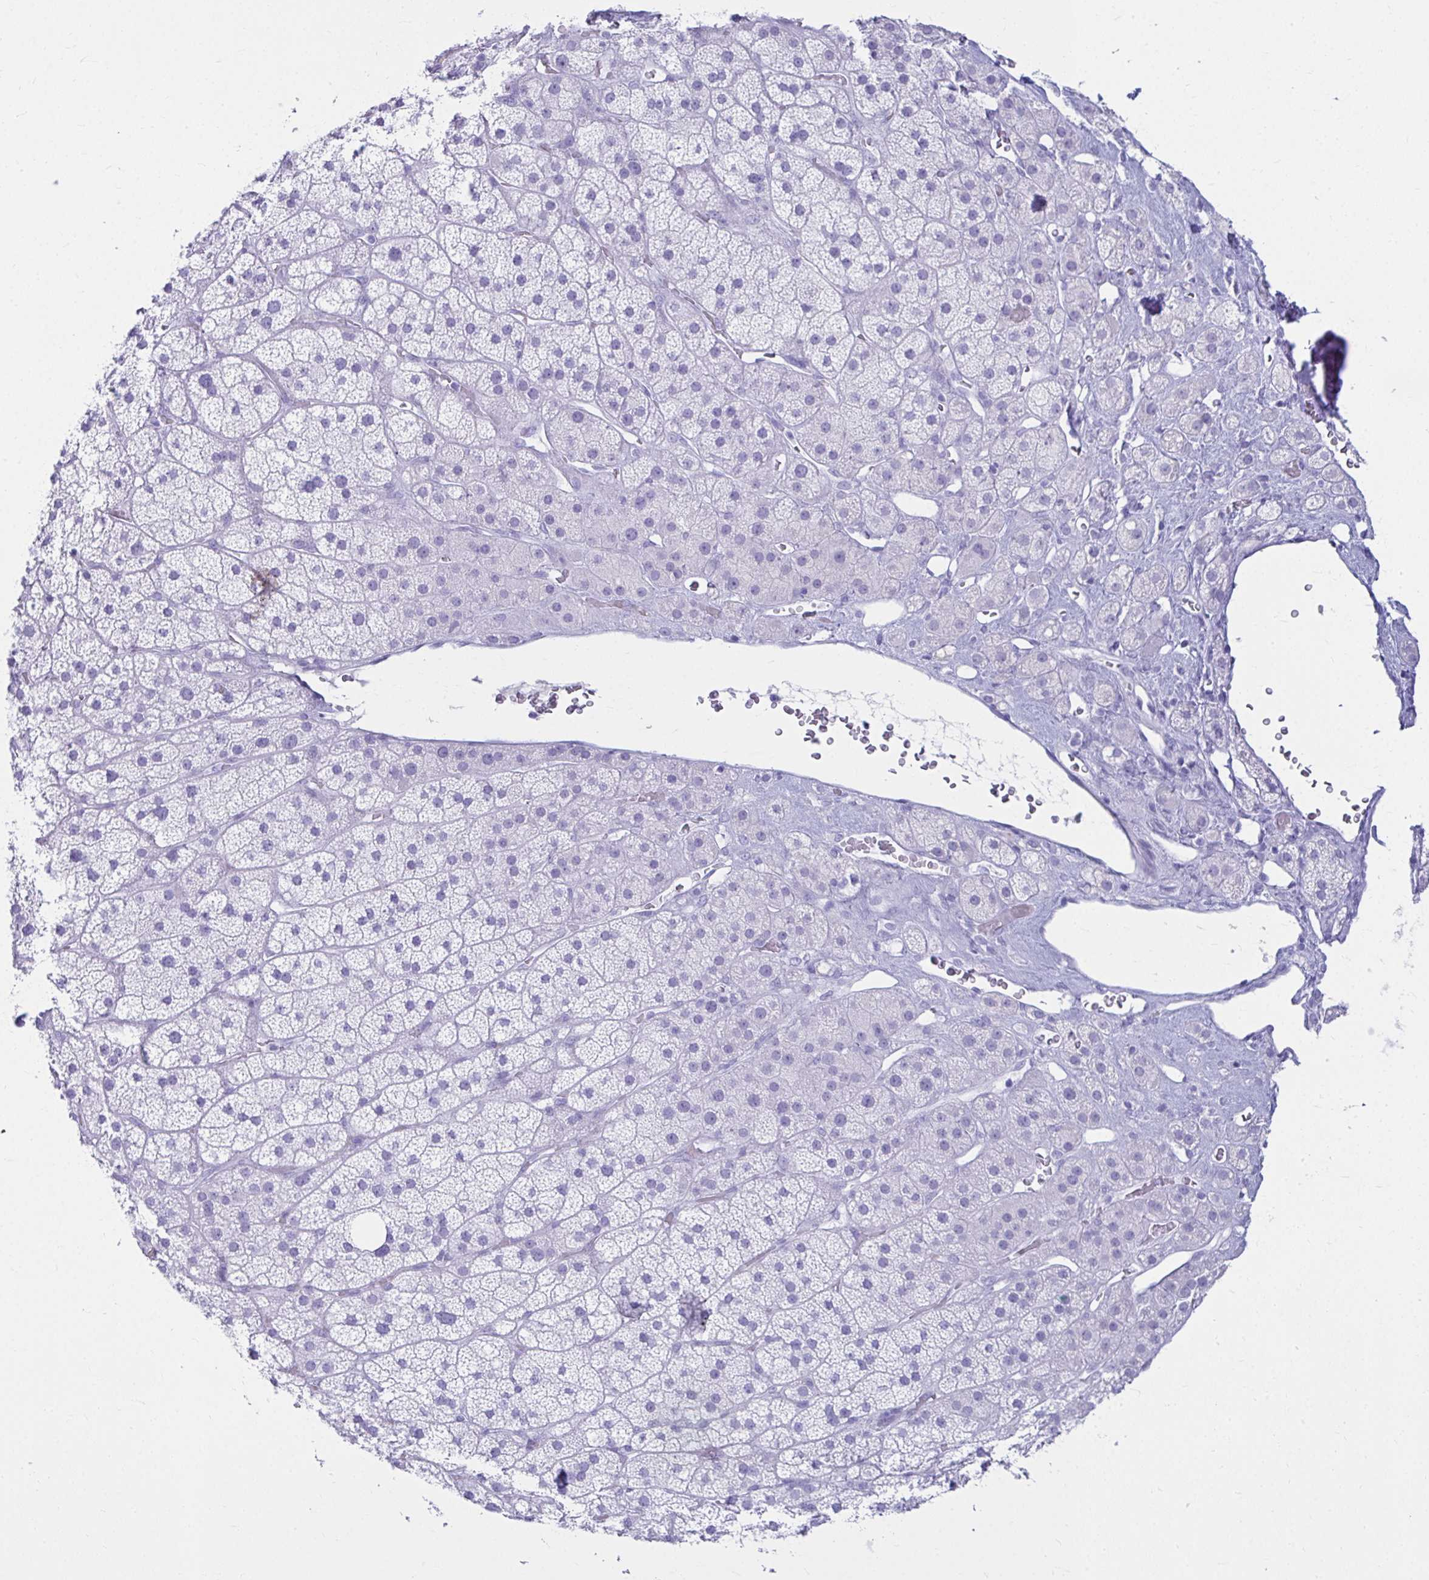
{"staining": {"intensity": "negative", "quantity": "none", "location": "none"}, "tissue": "adrenal gland", "cell_type": "Glandular cells", "image_type": "normal", "snomed": [{"axis": "morphology", "description": "Normal tissue, NOS"}, {"axis": "topography", "description": "Adrenal gland"}], "caption": "IHC micrograph of normal adrenal gland stained for a protein (brown), which demonstrates no expression in glandular cells. Brightfield microscopy of immunohistochemistry stained with DAB (3,3'-diaminobenzidine) (brown) and hematoxylin (blue), captured at high magnification.", "gene": "ATP4B", "patient": {"sex": "male", "age": 57}}